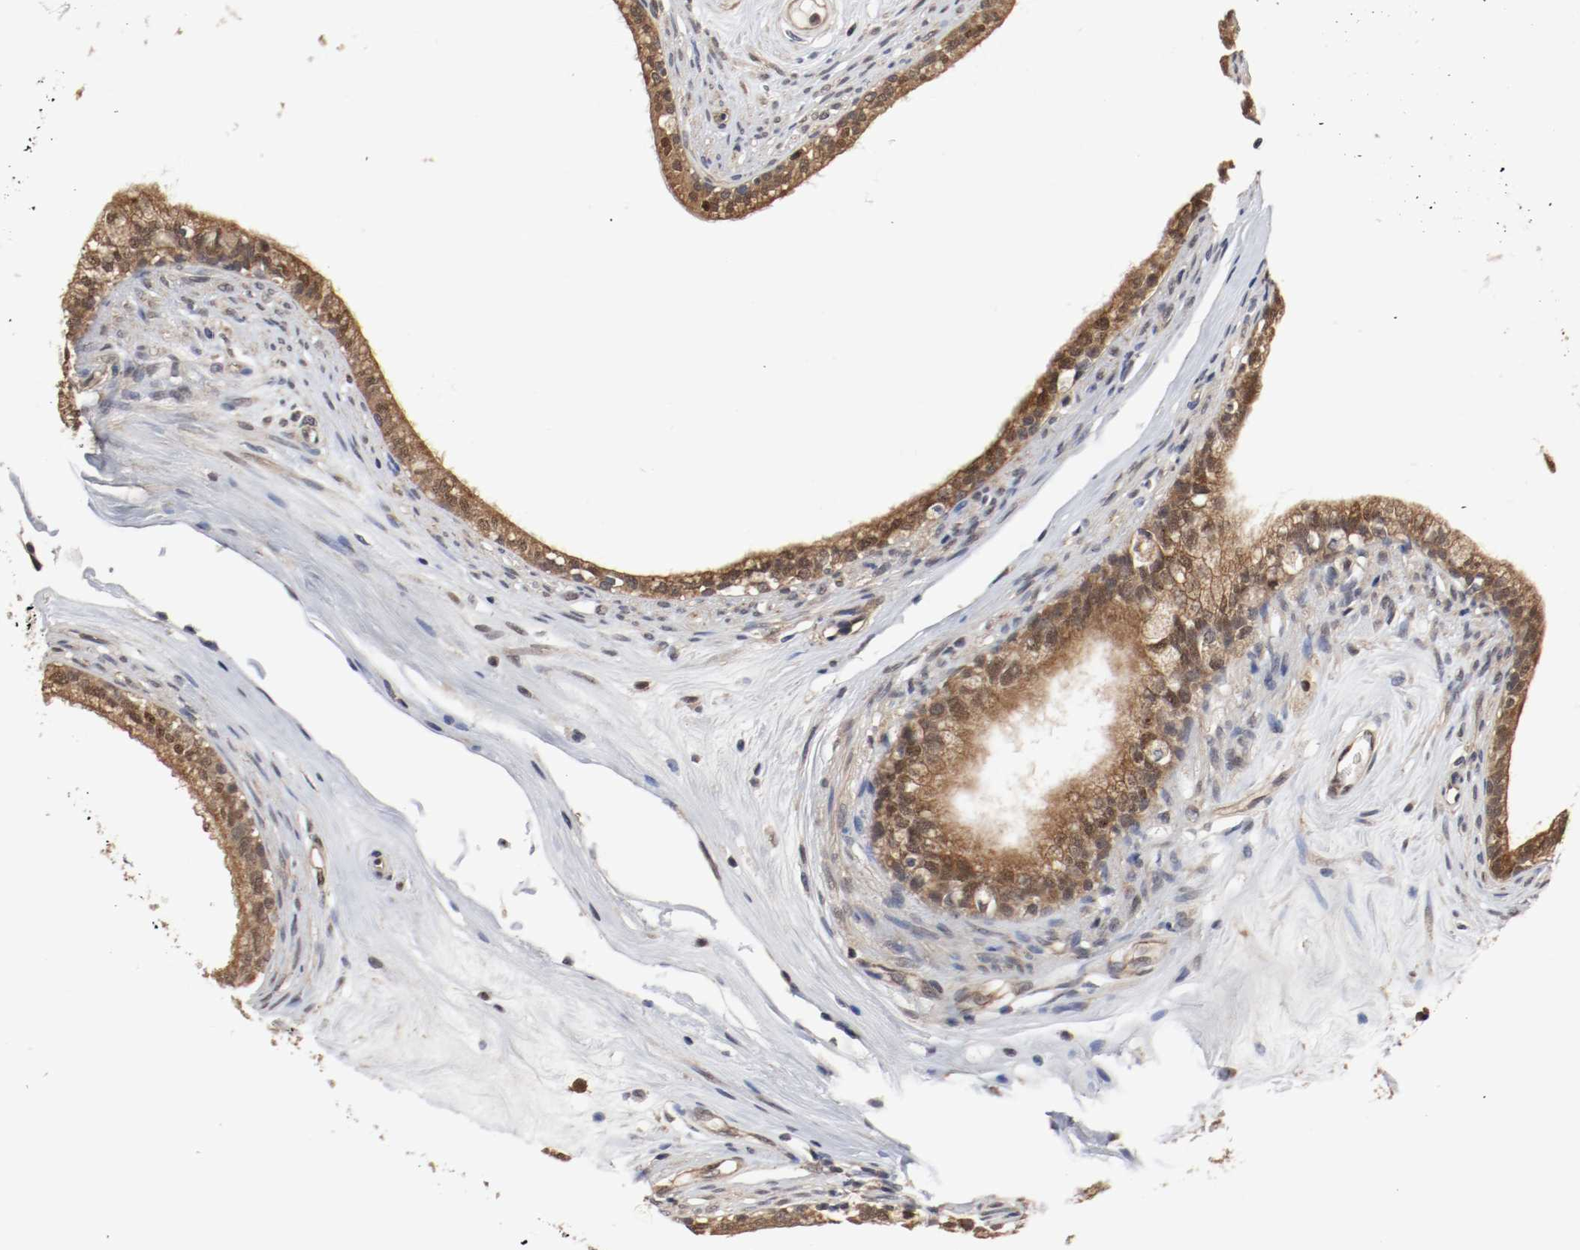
{"staining": {"intensity": "moderate", "quantity": ">75%", "location": "cytoplasmic/membranous,nuclear"}, "tissue": "epididymis", "cell_type": "Glandular cells", "image_type": "normal", "snomed": [{"axis": "morphology", "description": "Normal tissue, NOS"}, {"axis": "morphology", "description": "Inflammation, NOS"}, {"axis": "topography", "description": "Epididymis"}], "caption": "Immunohistochemical staining of benign human epididymis displays medium levels of moderate cytoplasmic/membranous,nuclear staining in about >75% of glandular cells.", "gene": "AFG3L2", "patient": {"sex": "male", "age": 84}}